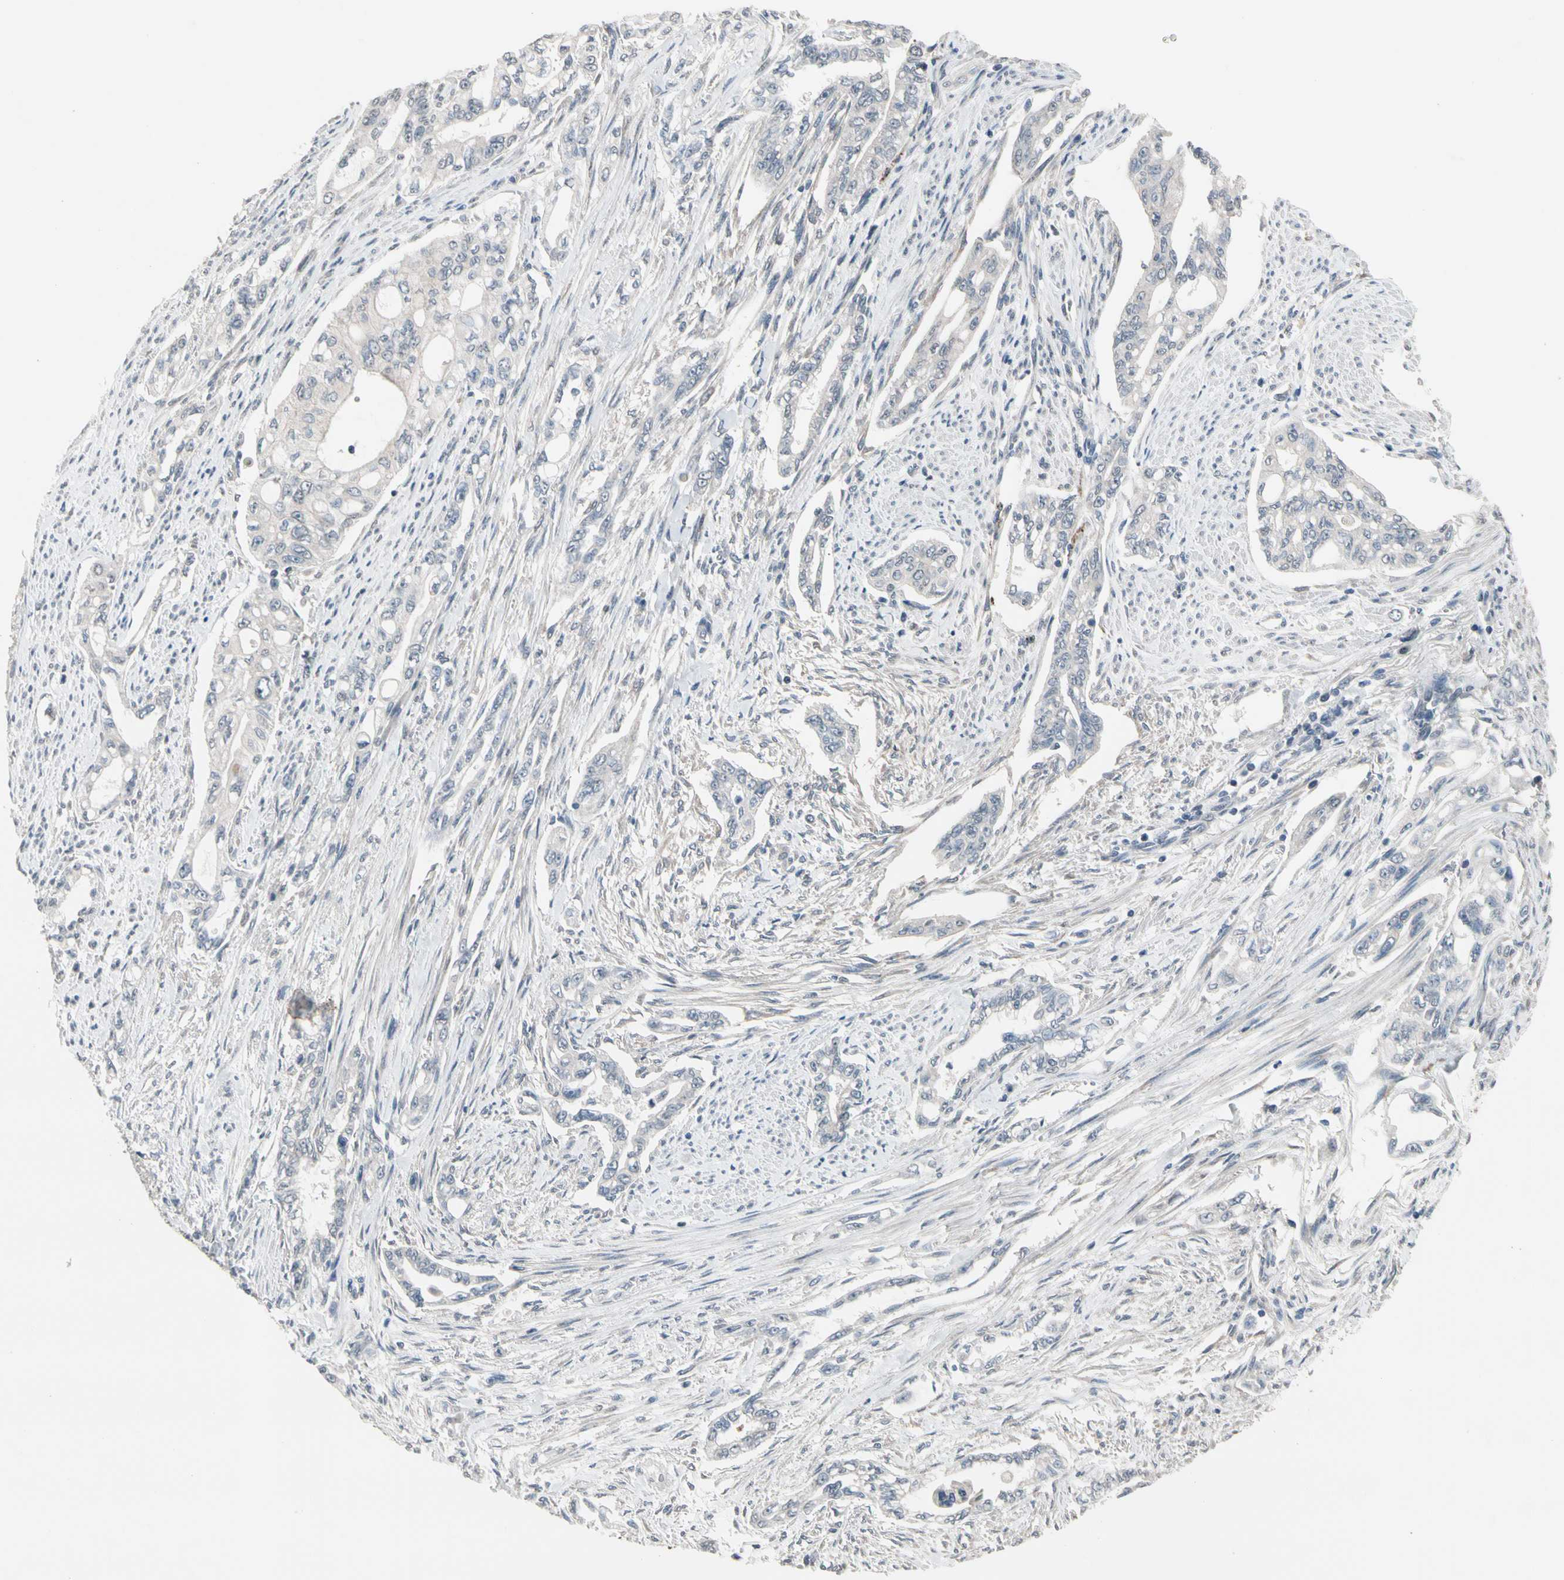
{"staining": {"intensity": "negative", "quantity": "none", "location": "none"}, "tissue": "pancreatic cancer", "cell_type": "Tumor cells", "image_type": "cancer", "snomed": [{"axis": "morphology", "description": "Normal tissue, NOS"}, {"axis": "topography", "description": "Pancreas"}], "caption": "Image shows no significant protein positivity in tumor cells of pancreatic cancer.", "gene": "SV2A", "patient": {"sex": "male", "age": 42}}